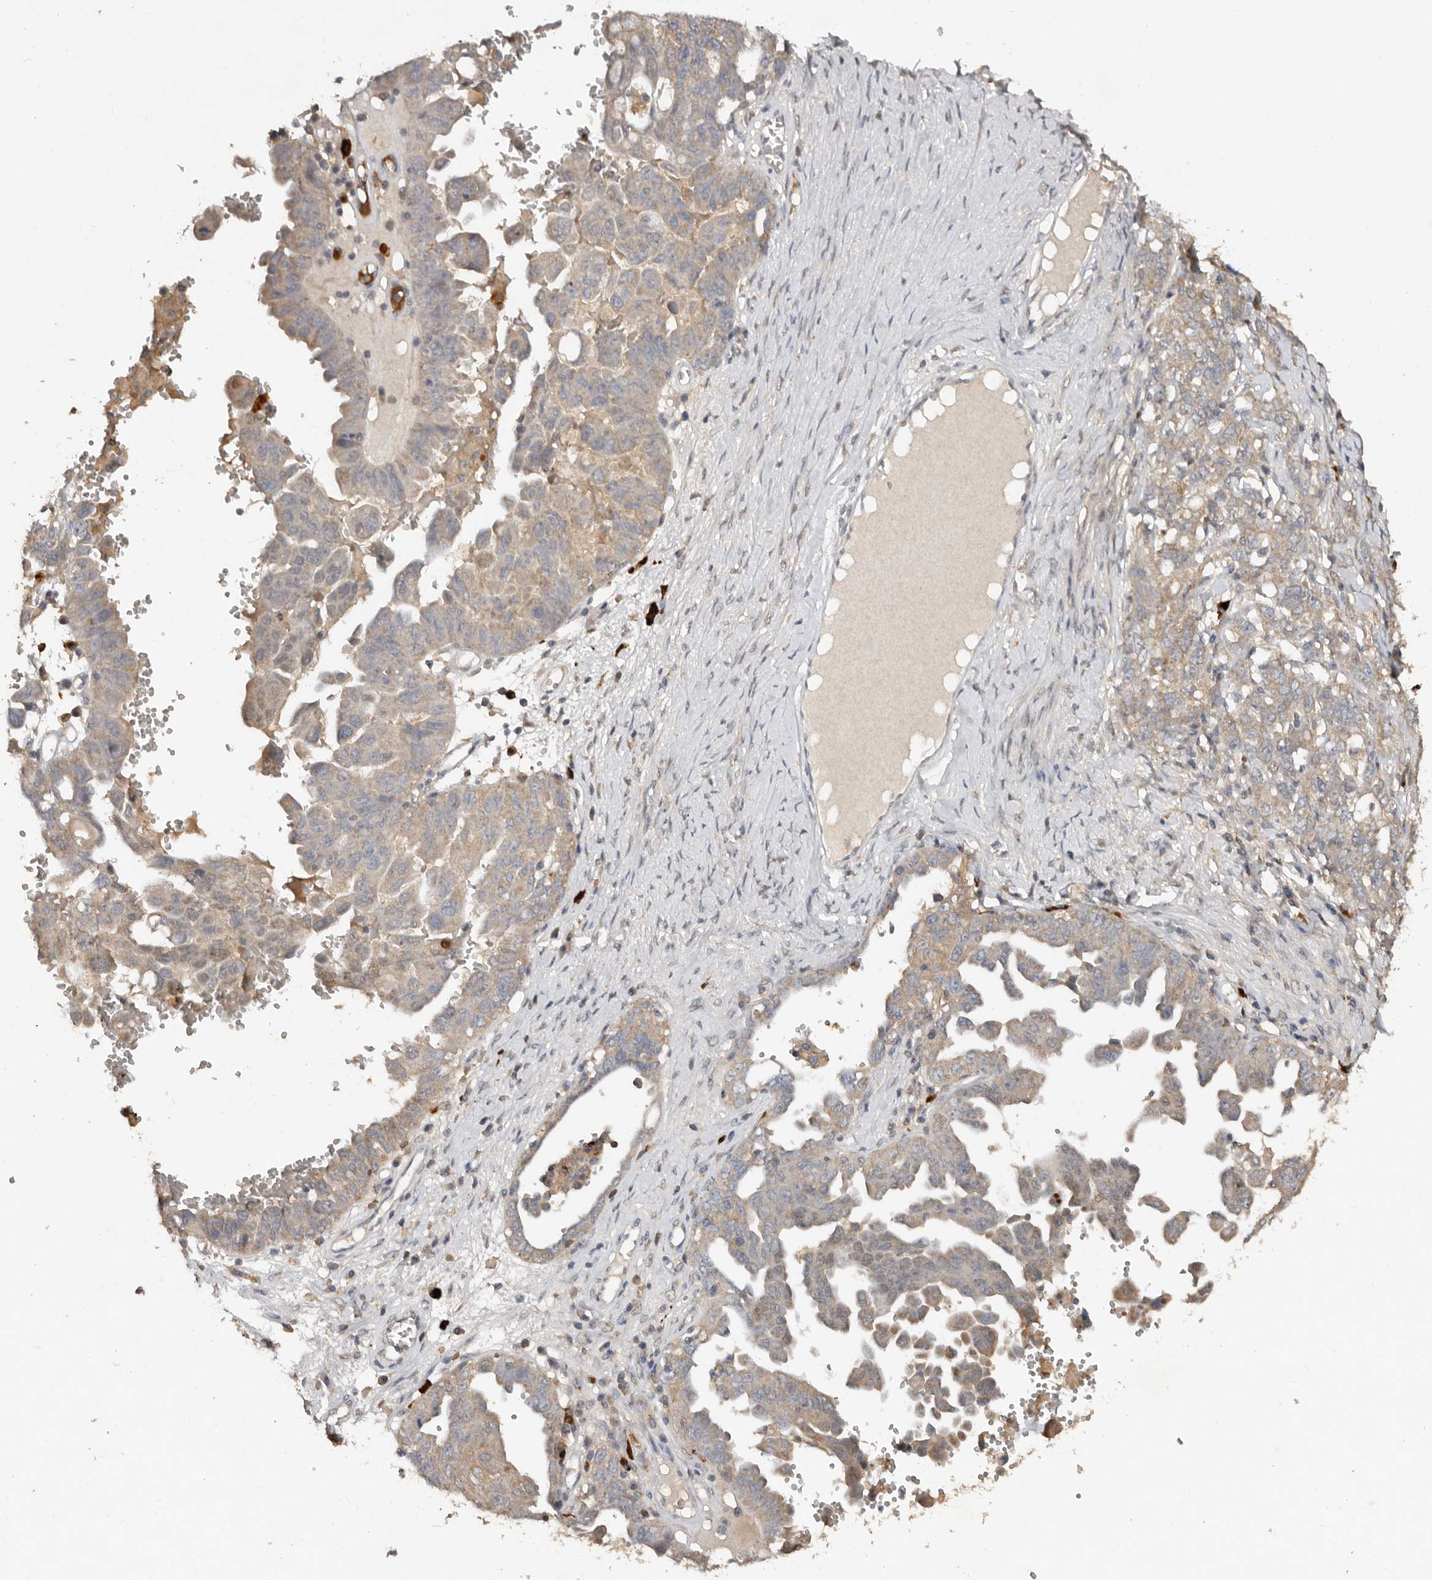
{"staining": {"intensity": "weak", "quantity": "25%-75%", "location": "cytoplasmic/membranous"}, "tissue": "ovarian cancer", "cell_type": "Tumor cells", "image_type": "cancer", "snomed": [{"axis": "morphology", "description": "Carcinoma, endometroid"}, {"axis": "topography", "description": "Ovary"}], "caption": "This image exhibits ovarian endometroid carcinoma stained with immunohistochemistry to label a protein in brown. The cytoplasmic/membranous of tumor cells show weak positivity for the protein. Nuclei are counter-stained blue.", "gene": "EDEM1", "patient": {"sex": "female", "age": 62}}